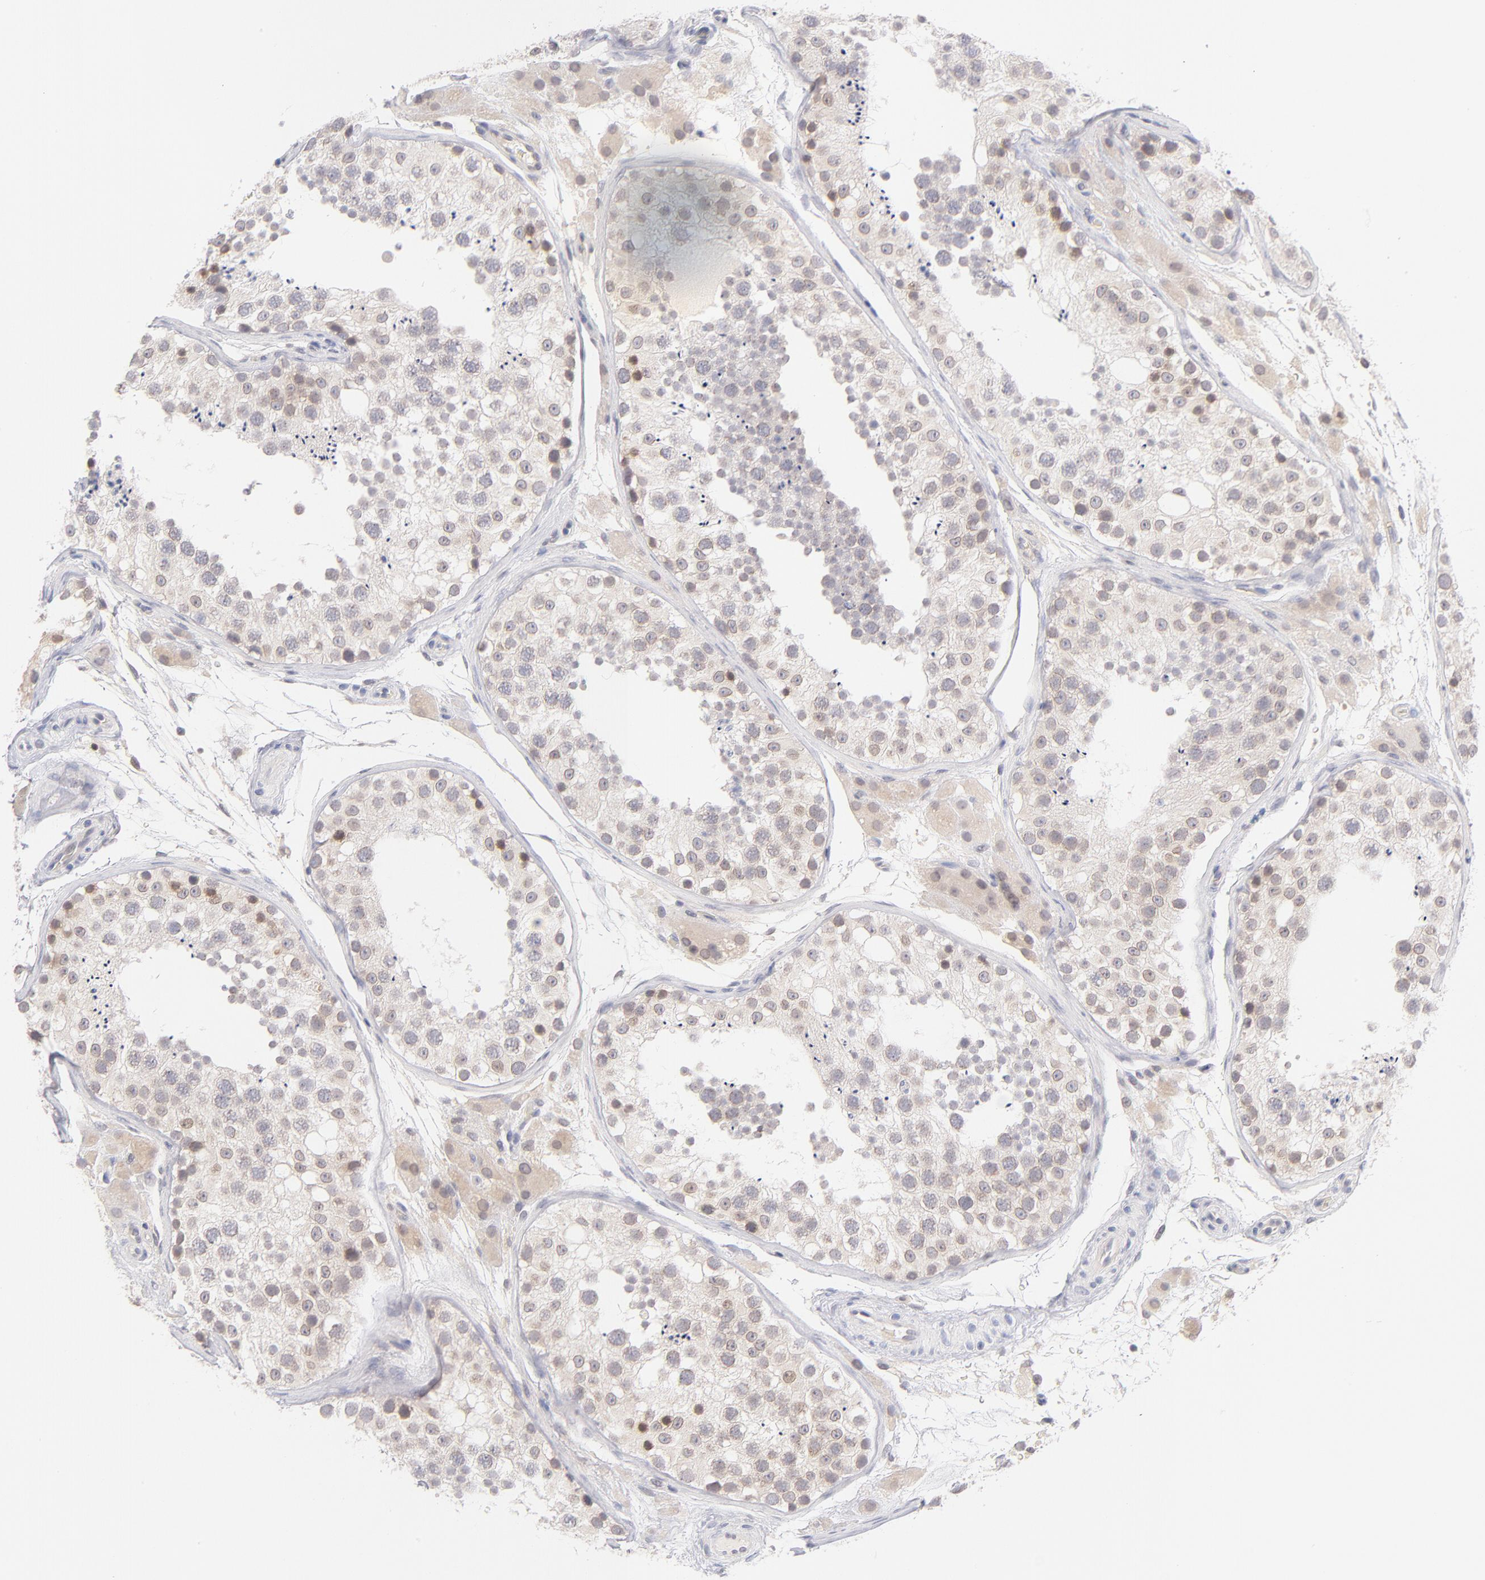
{"staining": {"intensity": "weak", "quantity": "<25%", "location": "nuclear"}, "tissue": "testis", "cell_type": "Cells in seminiferous ducts", "image_type": "normal", "snomed": [{"axis": "morphology", "description": "Normal tissue, NOS"}, {"axis": "topography", "description": "Testis"}], "caption": "A high-resolution micrograph shows immunohistochemistry staining of unremarkable testis, which exhibits no significant expression in cells in seminiferous ducts.", "gene": "CASP6", "patient": {"sex": "male", "age": 26}}